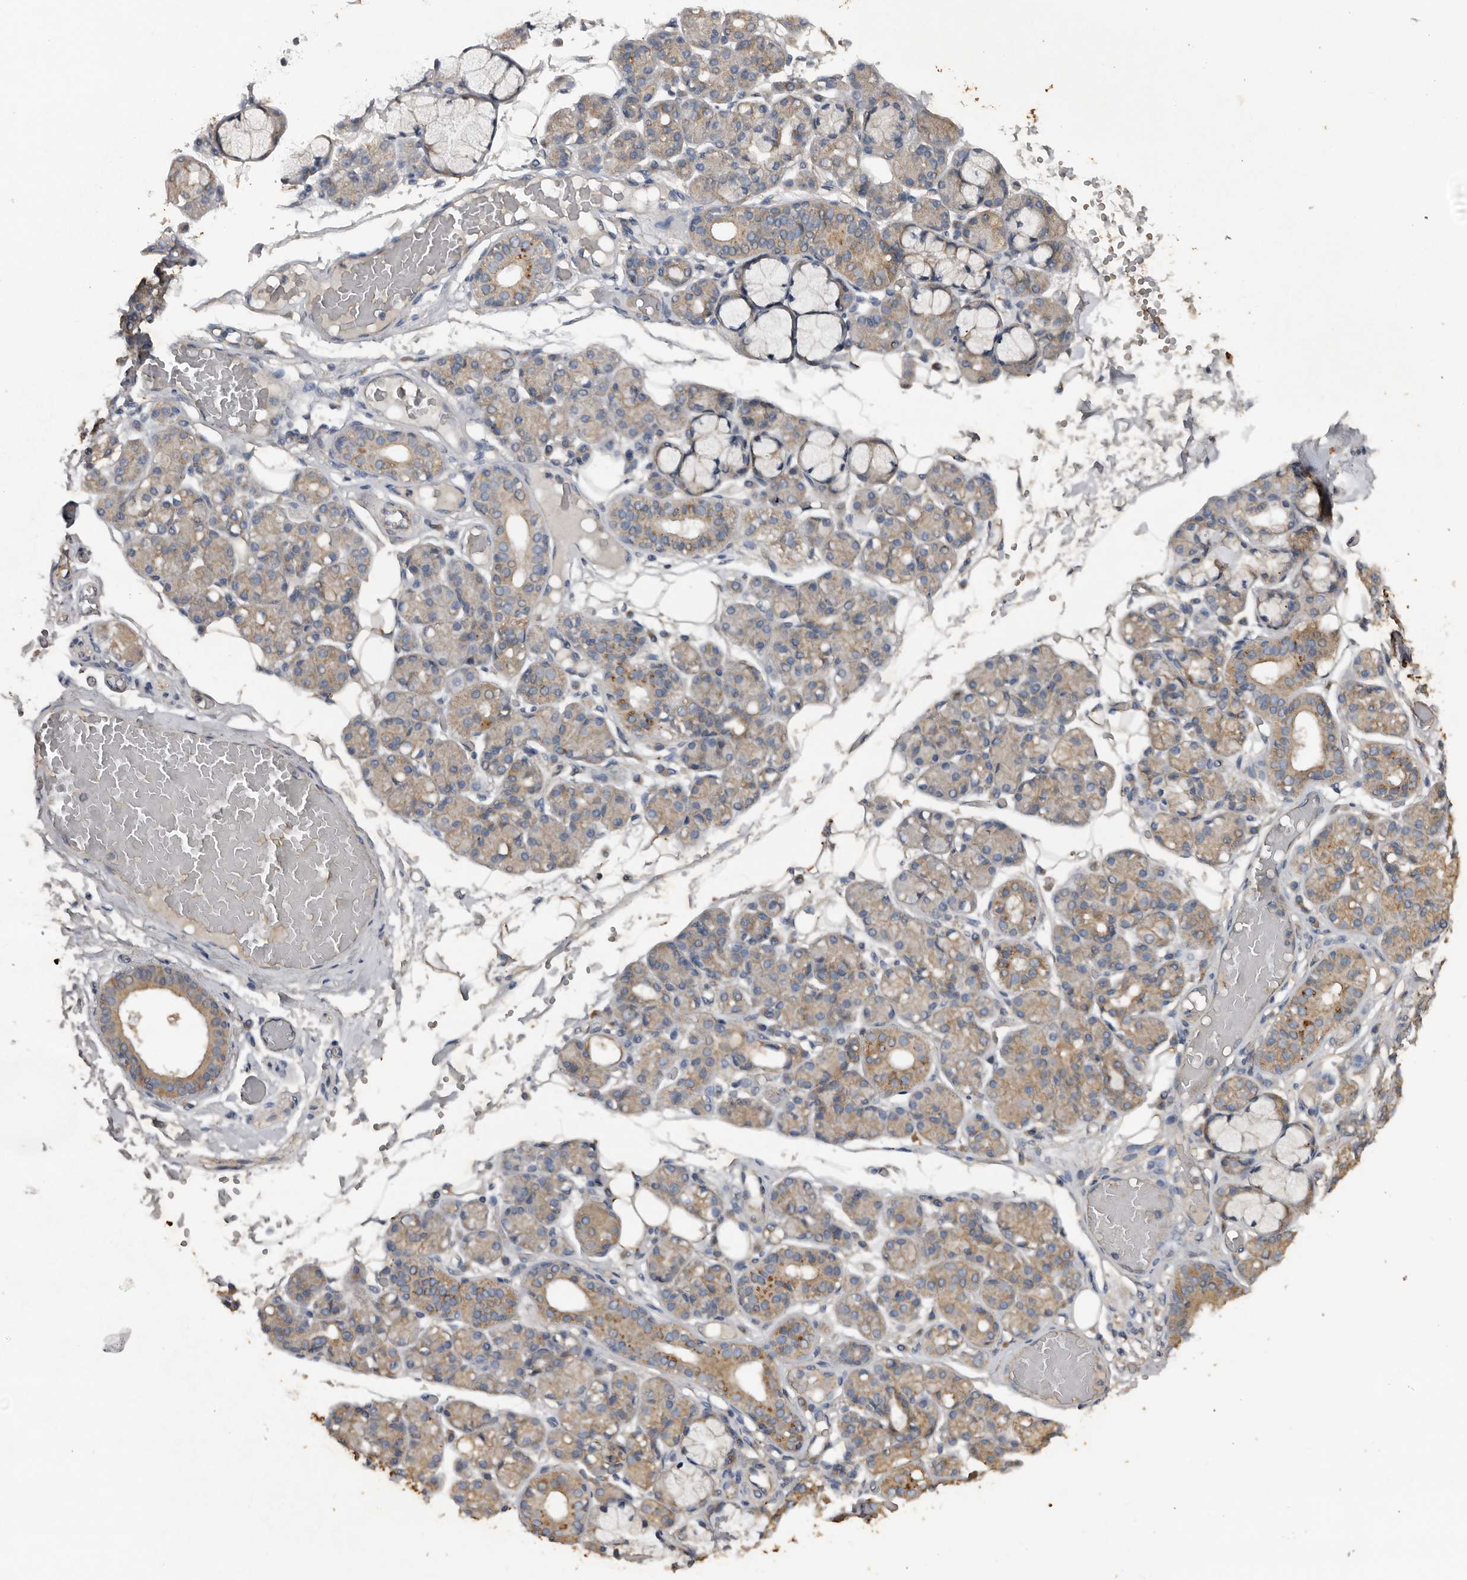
{"staining": {"intensity": "moderate", "quantity": "<25%", "location": "cytoplasmic/membranous"}, "tissue": "salivary gland", "cell_type": "Glandular cells", "image_type": "normal", "snomed": [{"axis": "morphology", "description": "Normal tissue, NOS"}, {"axis": "topography", "description": "Salivary gland"}], "caption": "The histopathology image reveals a brown stain indicating the presence of a protein in the cytoplasmic/membranous of glandular cells in salivary gland.", "gene": "HYAL4", "patient": {"sex": "male", "age": 63}}